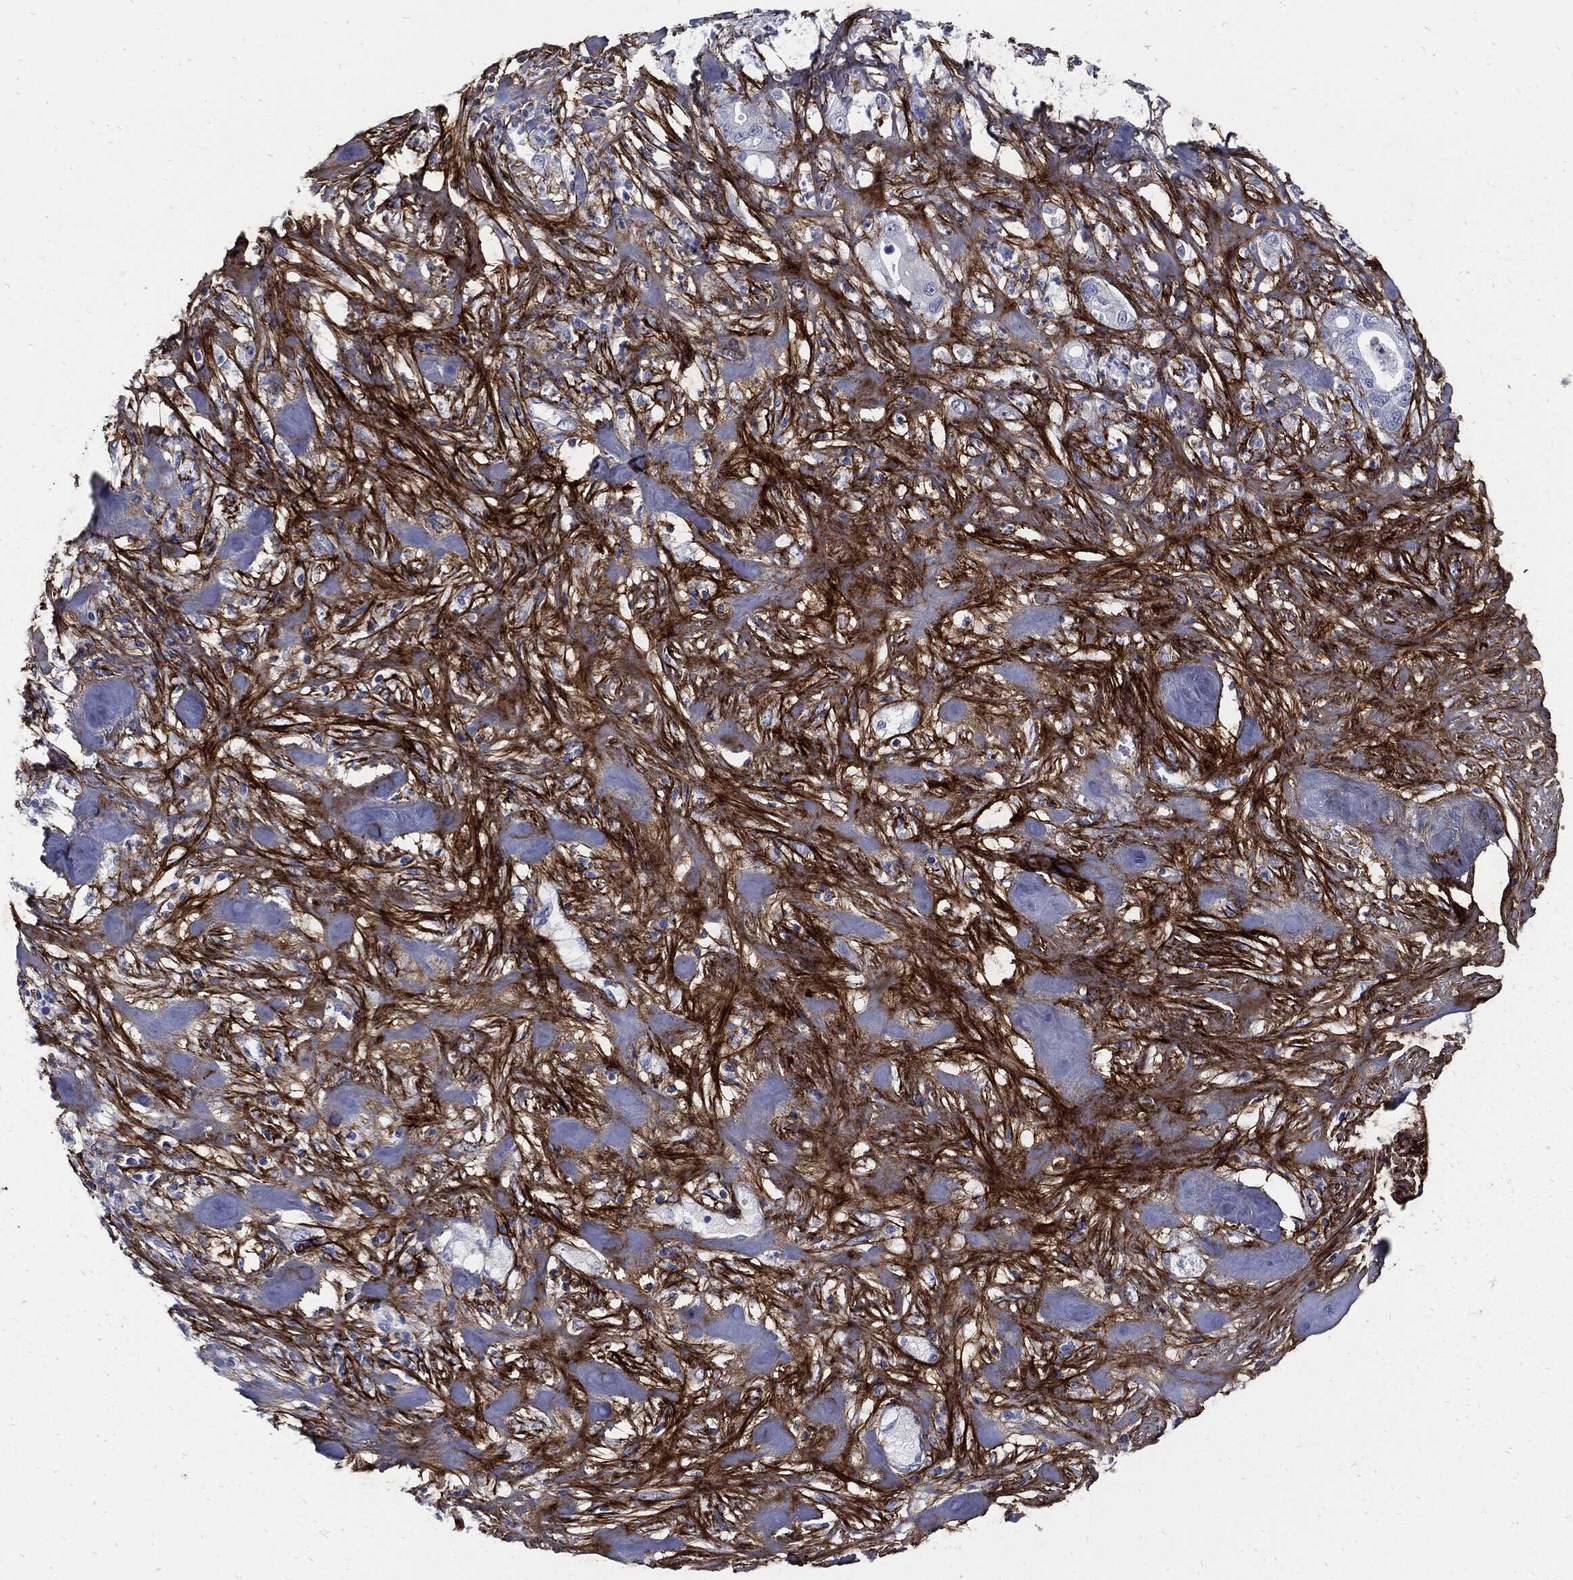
{"staining": {"intensity": "negative", "quantity": "none", "location": "none"}, "tissue": "pancreatic cancer", "cell_type": "Tumor cells", "image_type": "cancer", "snomed": [{"axis": "morphology", "description": "Adenocarcinoma, NOS"}, {"axis": "topography", "description": "Pancreas"}], "caption": "Tumor cells are negative for protein expression in human pancreatic adenocarcinoma. (IHC, brightfield microscopy, high magnification).", "gene": "FBN1", "patient": {"sex": "male", "age": 71}}